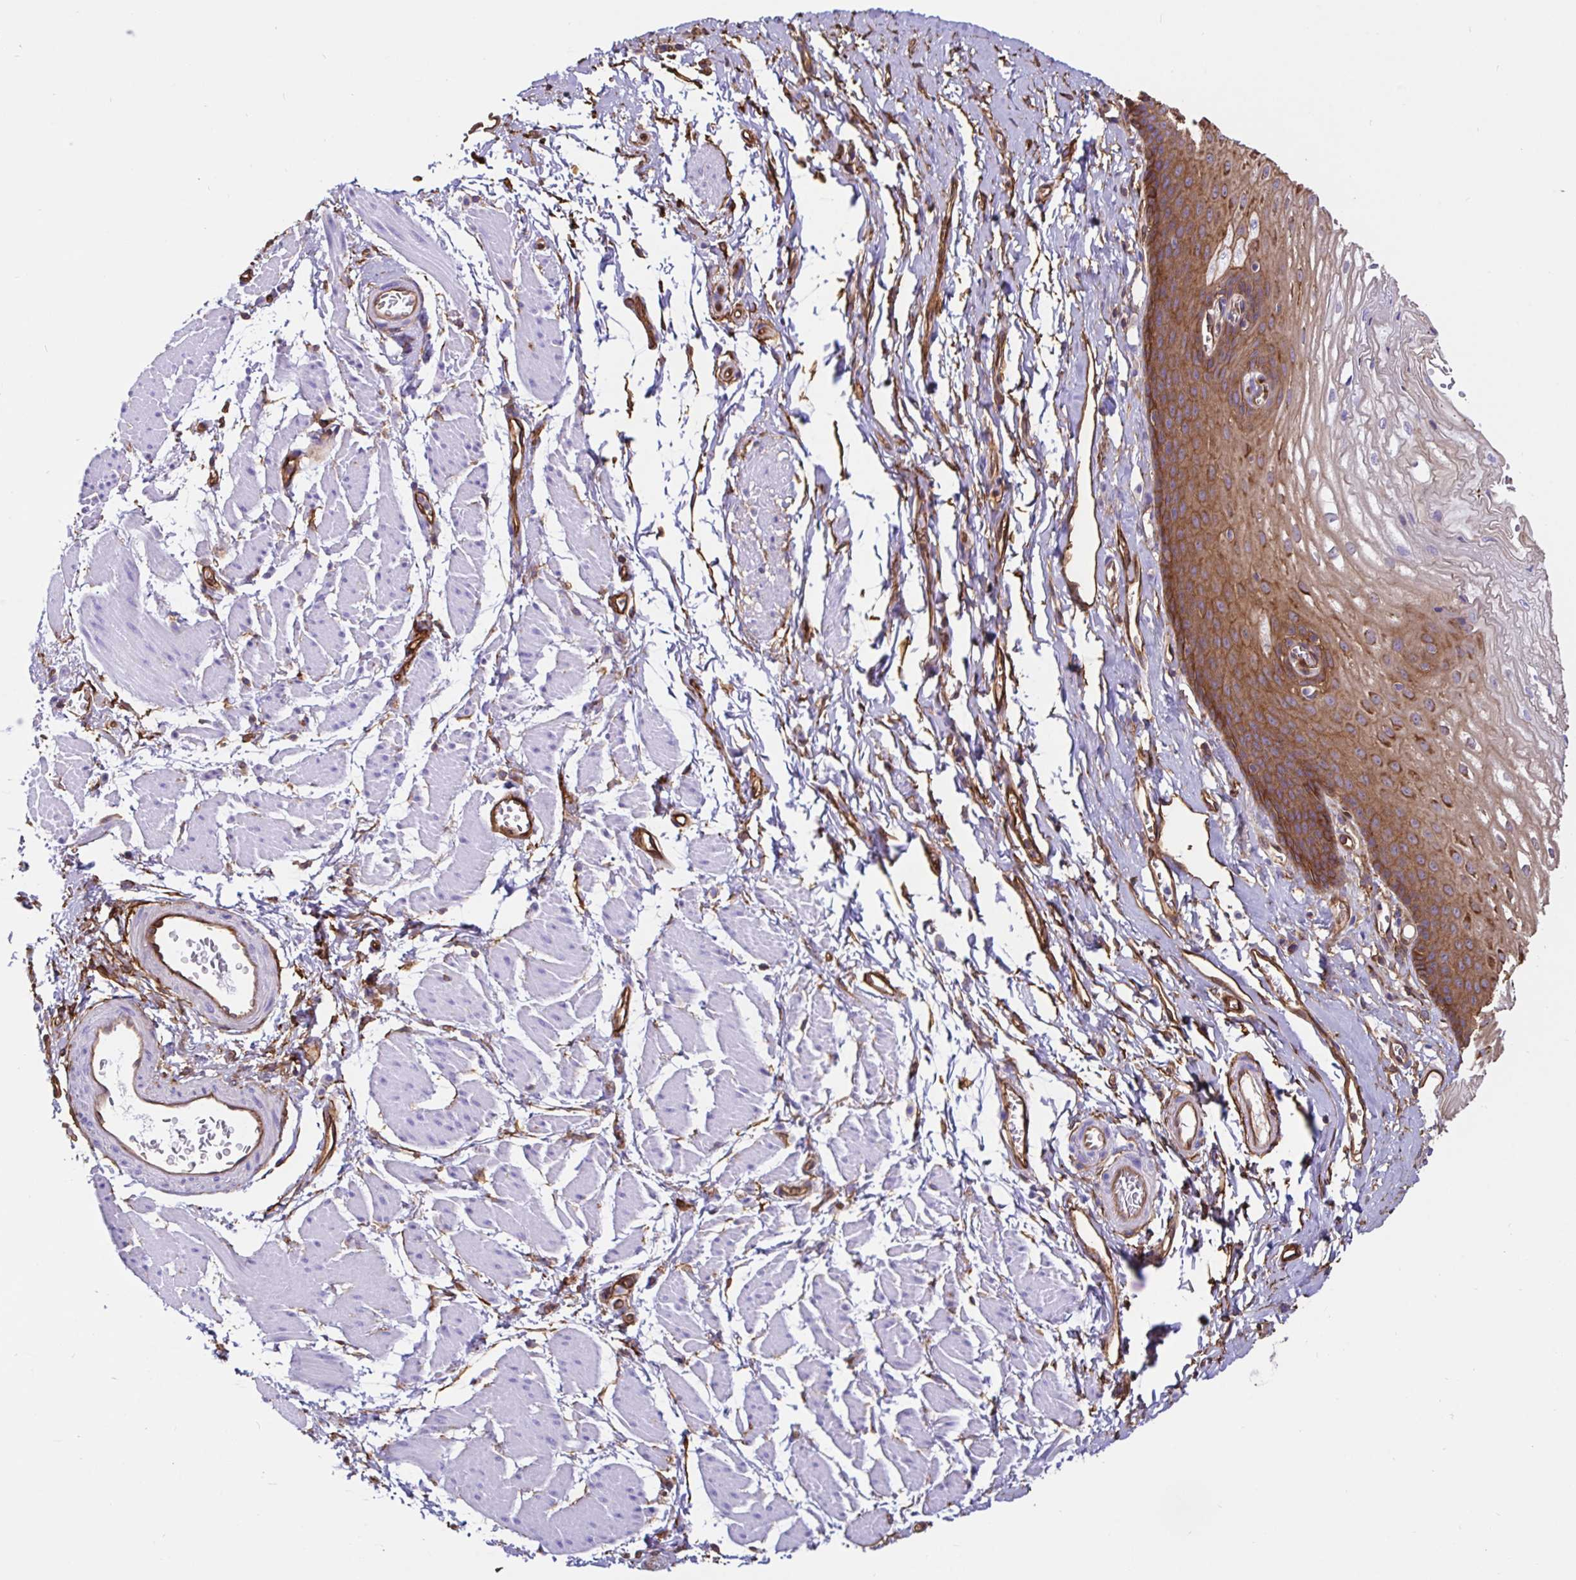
{"staining": {"intensity": "strong", "quantity": ">75%", "location": "cytoplasmic/membranous"}, "tissue": "esophagus", "cell_type": "Squamous epithelial cells", "image_type": "normal", "snomed": [{"axis": "morphology", "description": "Normal tissue, NOS"}, {"axis": "topography", "description": "Esophagus"}], "caption": "Normal esophagus reveals strong cytoplasmic/membranous expression in approximately >75% of squamous epithelial cells, visualized by immunohistochemistry.", "gene": "ANXA2", "patient": {"sex": "male", "age": 70}}